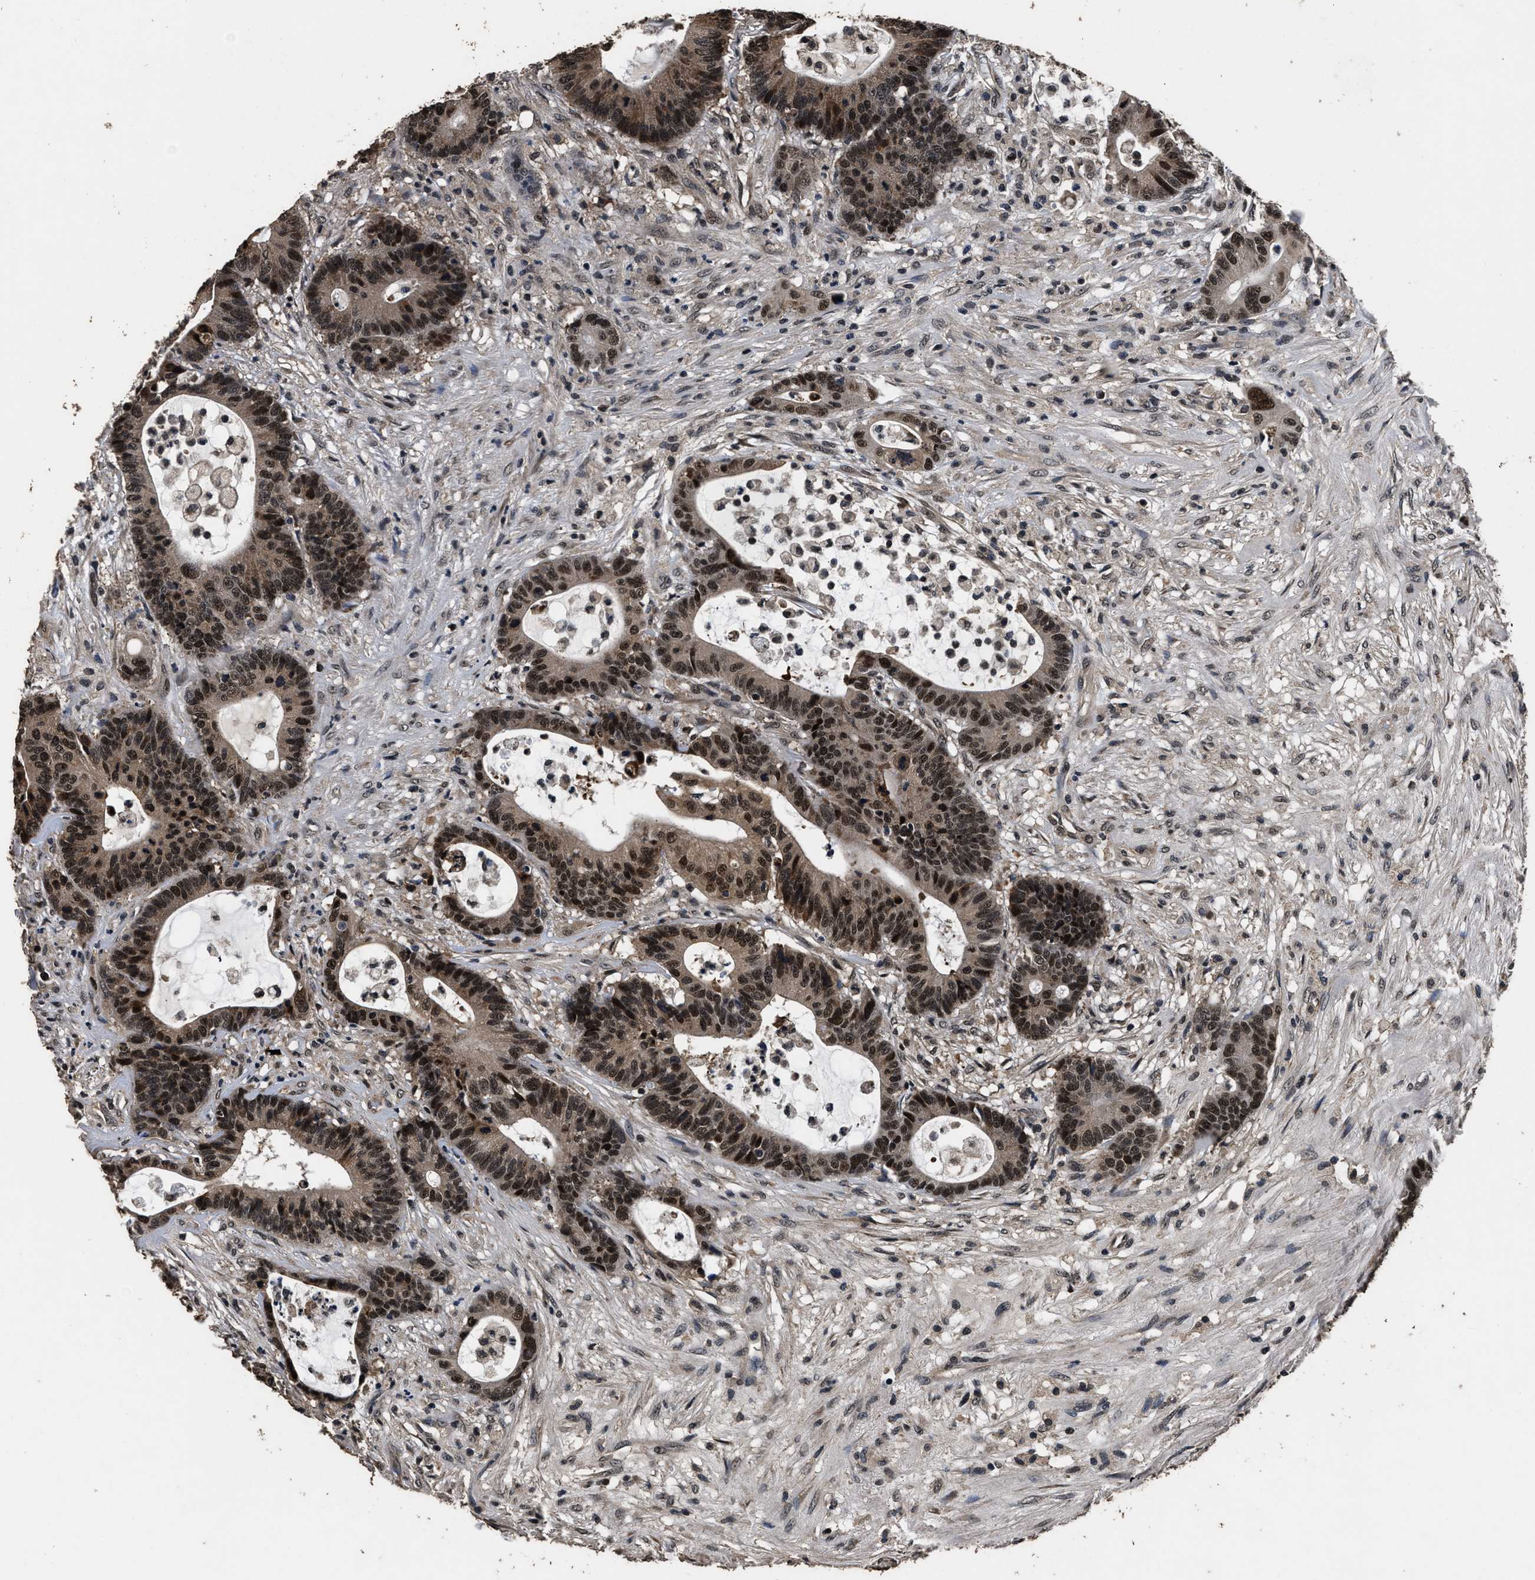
{"staining": {"intensity": "strong", "quantity": ">75%", "location": "nuclear"}, "tissue": "colorectal cancer", "cell_type": "Tumor cells", "image_type": "cancer", "snomed": [{"axis": "morphology", "description": "Adenocarcinoma, NOS"}, {"axis": "topography", "description": "Colon"}], "caption": "About >75% of tumor cells in colorectal adenocarcinoma show strong nuclear protein staining as visualized by brown immunohistochemical staining.", "gene": "CSTF1", "patient": {"sex": "female", "age": 84}}